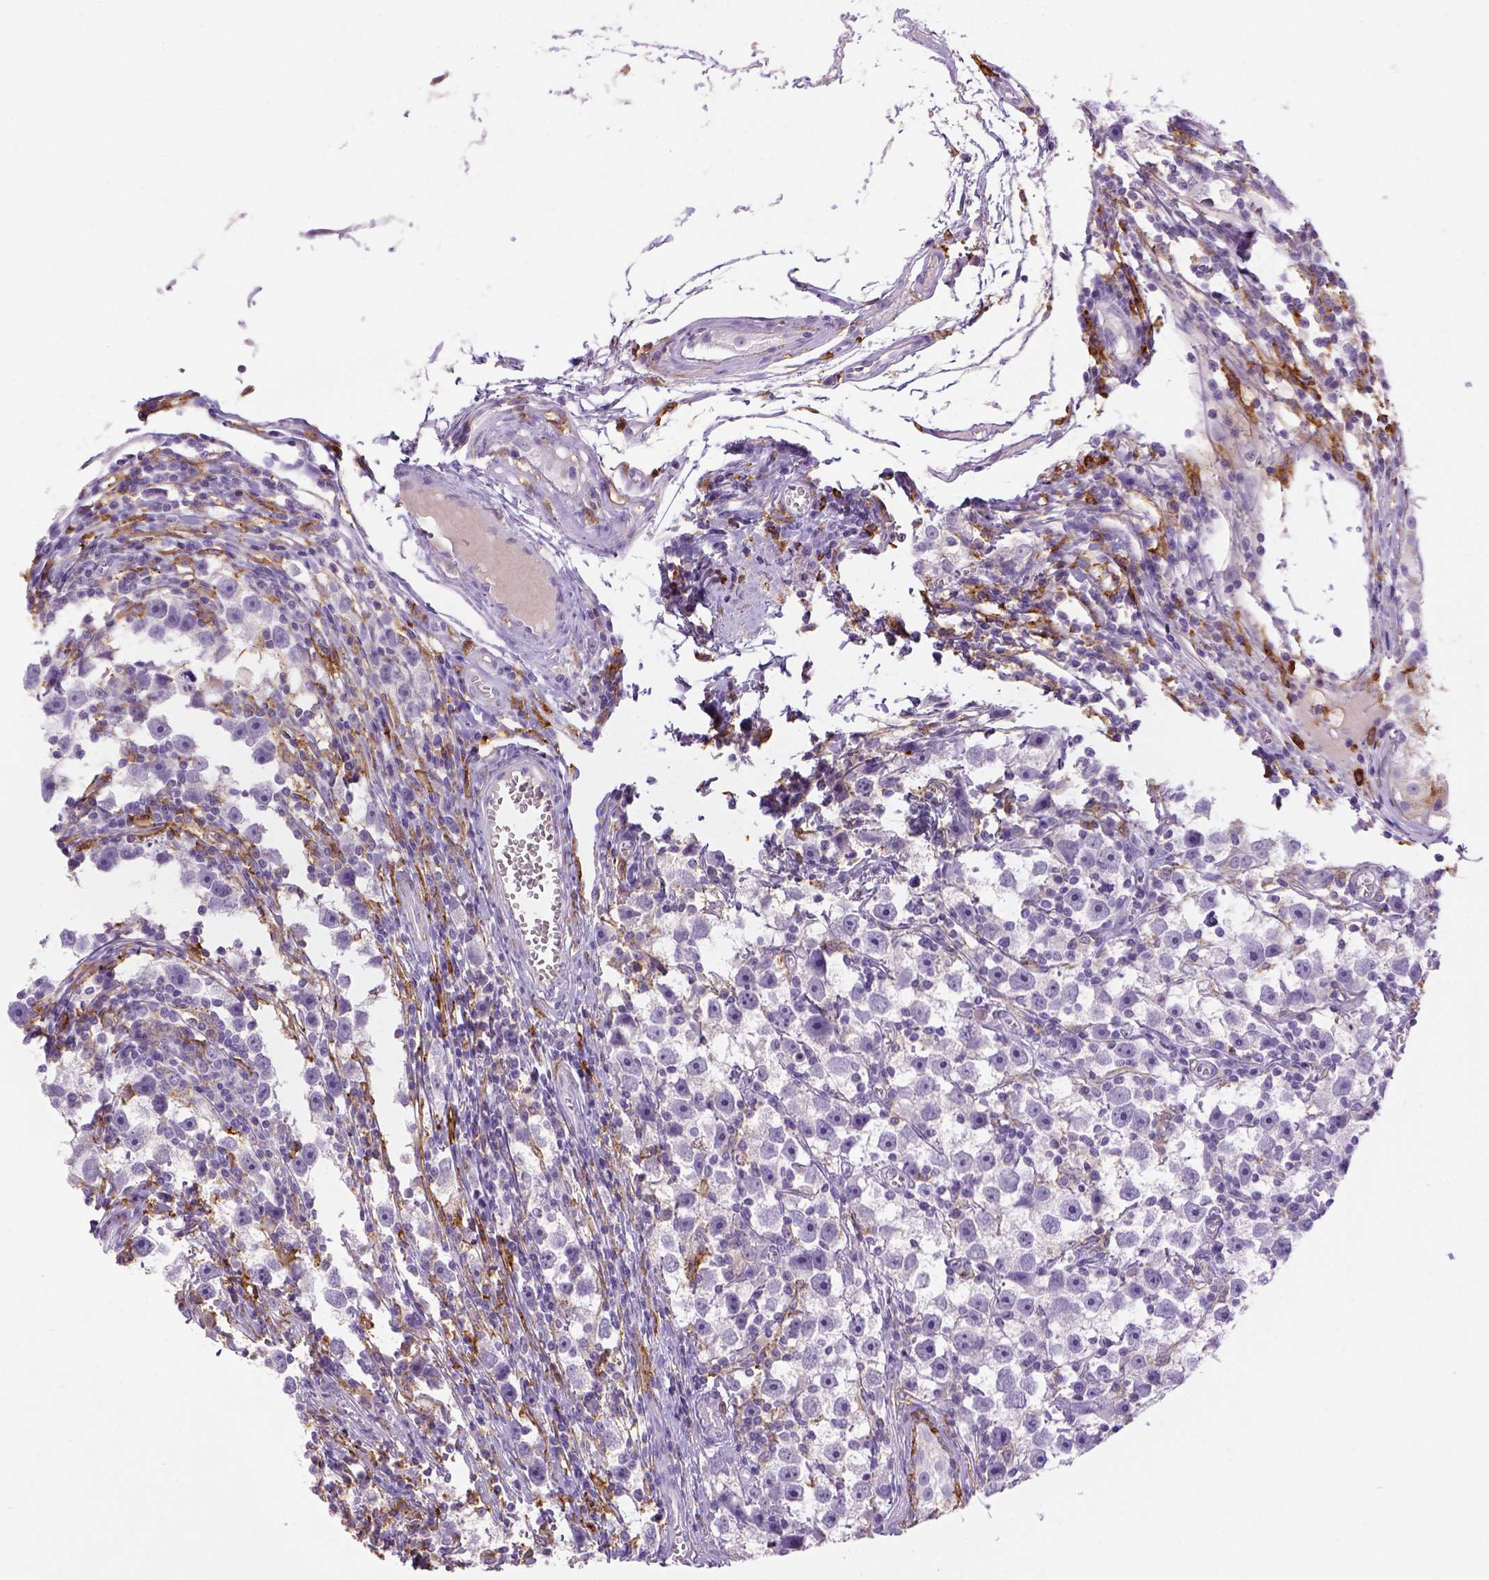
{"staining": {"intensity": "negative", "quantity": "none", "location": "none"}, "tissue": "testis cancer", "cell_type": "Tumor cells", "image_type": "cancer", "snomed": [{"axis": "morphology", "description": "Seminoma, NOS"}, {"axis": "topography", "description": "Testis"}], "caption": "Immunohistochemistry histopathology image of neoplastic tissue: human testis seminoma stained with DAB reveals no significant protein staining in tumor cells.", "gene": "CD14", "patient": {"sex": "male", "age": 30}}